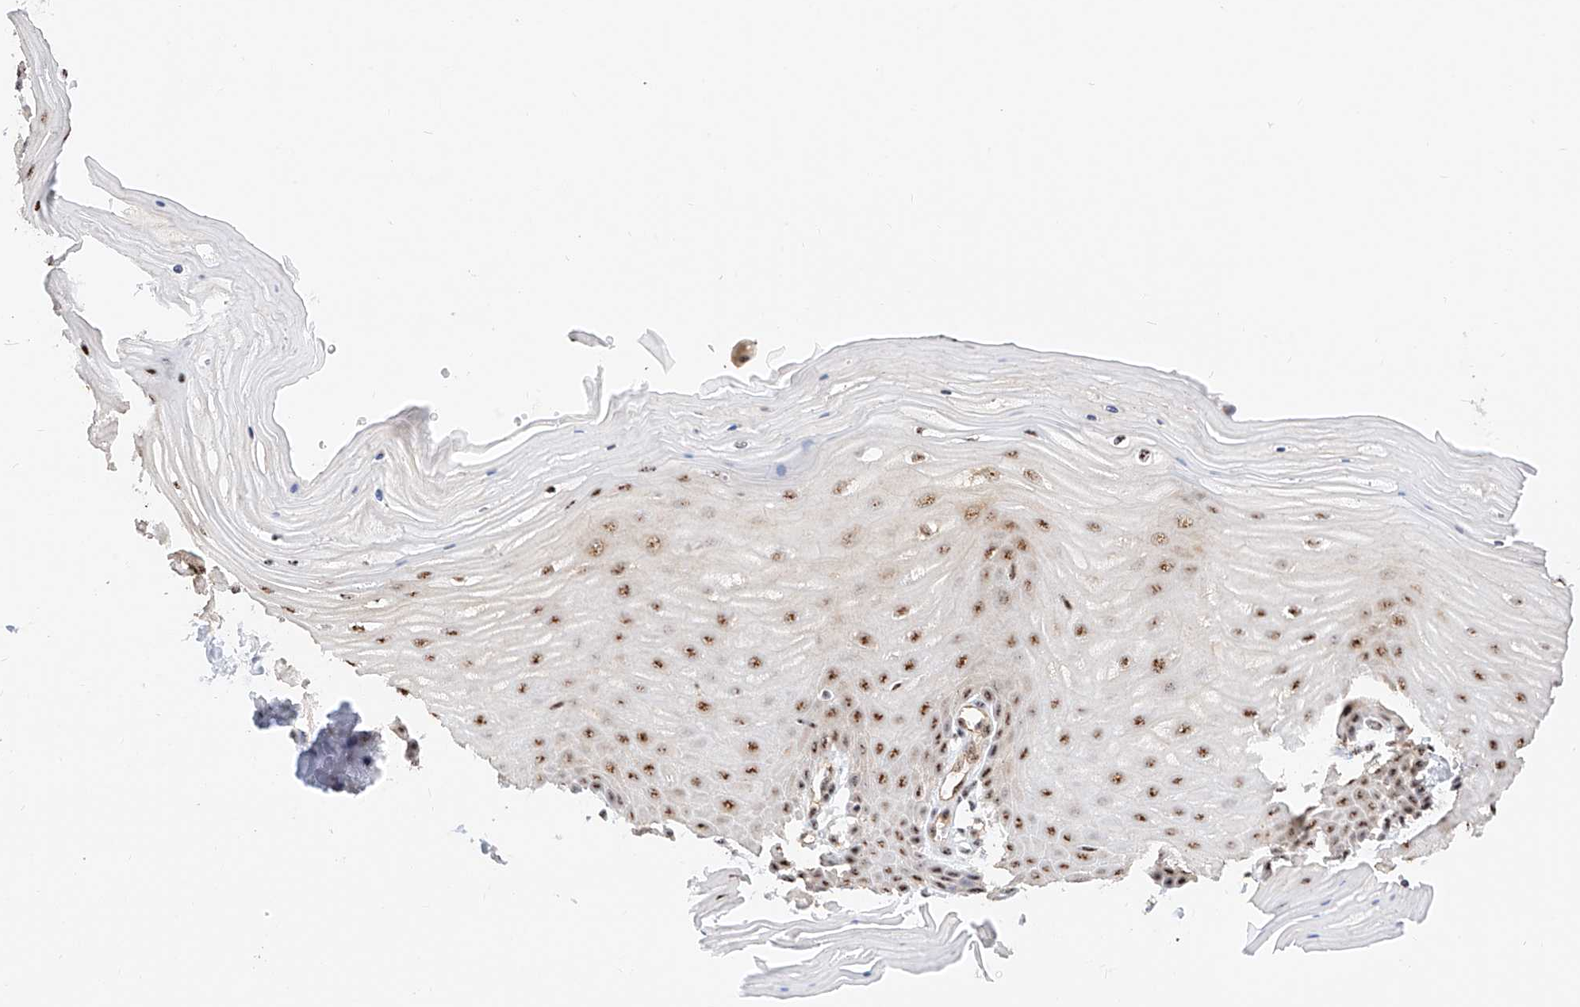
{"staining": {"intensity": "strong", "quantity": "25%-75%", "location": "nuclear"}, "tissue": "cervix", "cell_type": "Glandular cells", "image_type": "normal", "snomed": [{"axis": "morphology", "description": "Normal tissue, NOS"}, {"axis": "topography", "description": "Cervix"}], "caption": "A high amount of strong nuclear positivity is identified in about 25%-75% of glandular cells in normal cervix.", "gene": "ATXN7L2", "patient": {"sex": "female", "age": 55}}